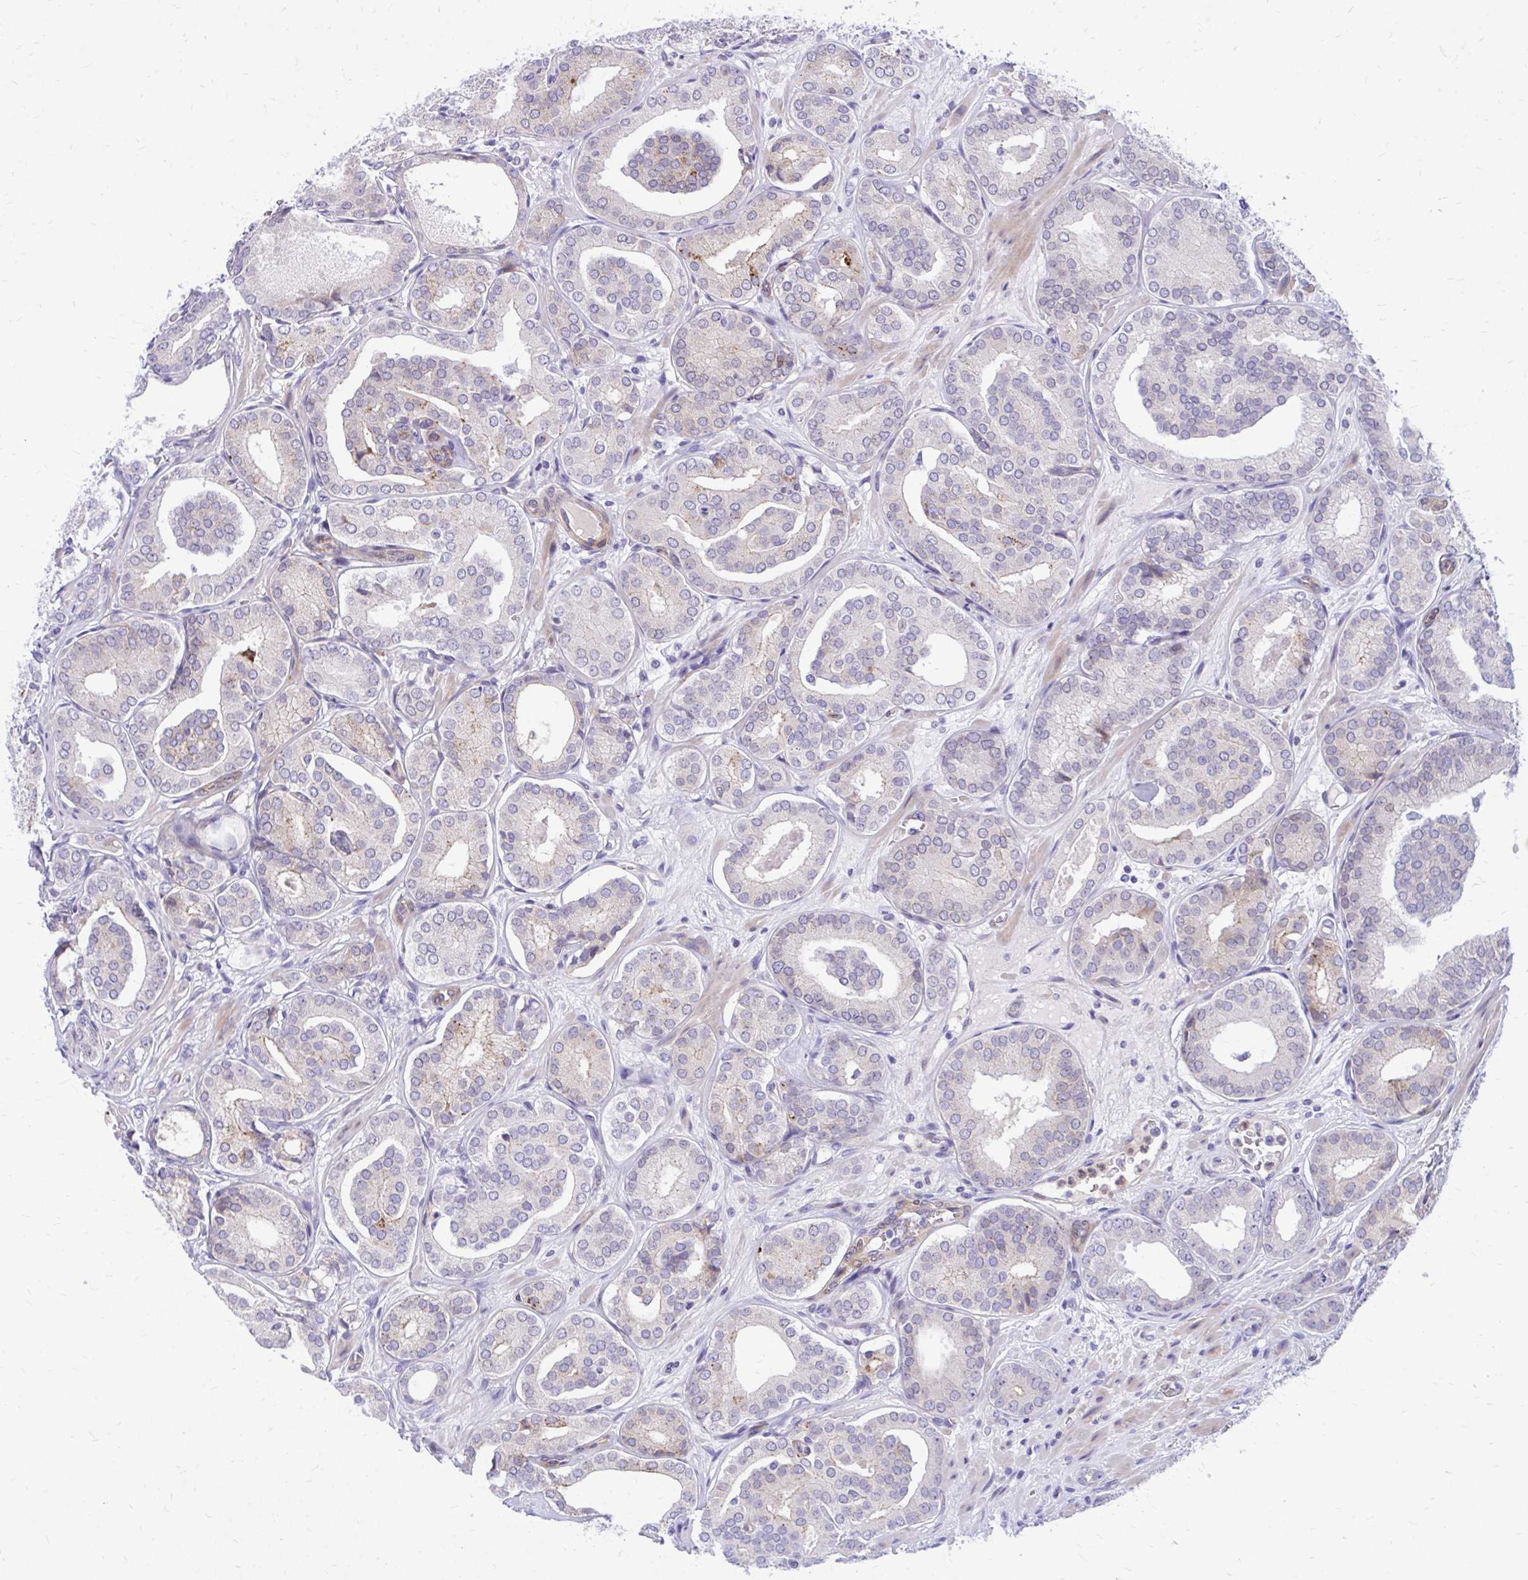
{"staining": {"intensity": "negative", "quantity": "none", "location": "none"}, "tissue": "prostate cancer", "cell_type": "Tumor cells", "image_type": "cancer", "snomed": [{"axis": "morphology", "description": "Adenocarcinoma, High grade"}, {"axis": "topography", "description": "Prostate"}], "caption": "Prostate cancer was stained to show a protein in brown. There is no significant positivity in tumor cells.", "gene": "ADAMTSL1", "patient": {"sex": "male", "age": 66}}